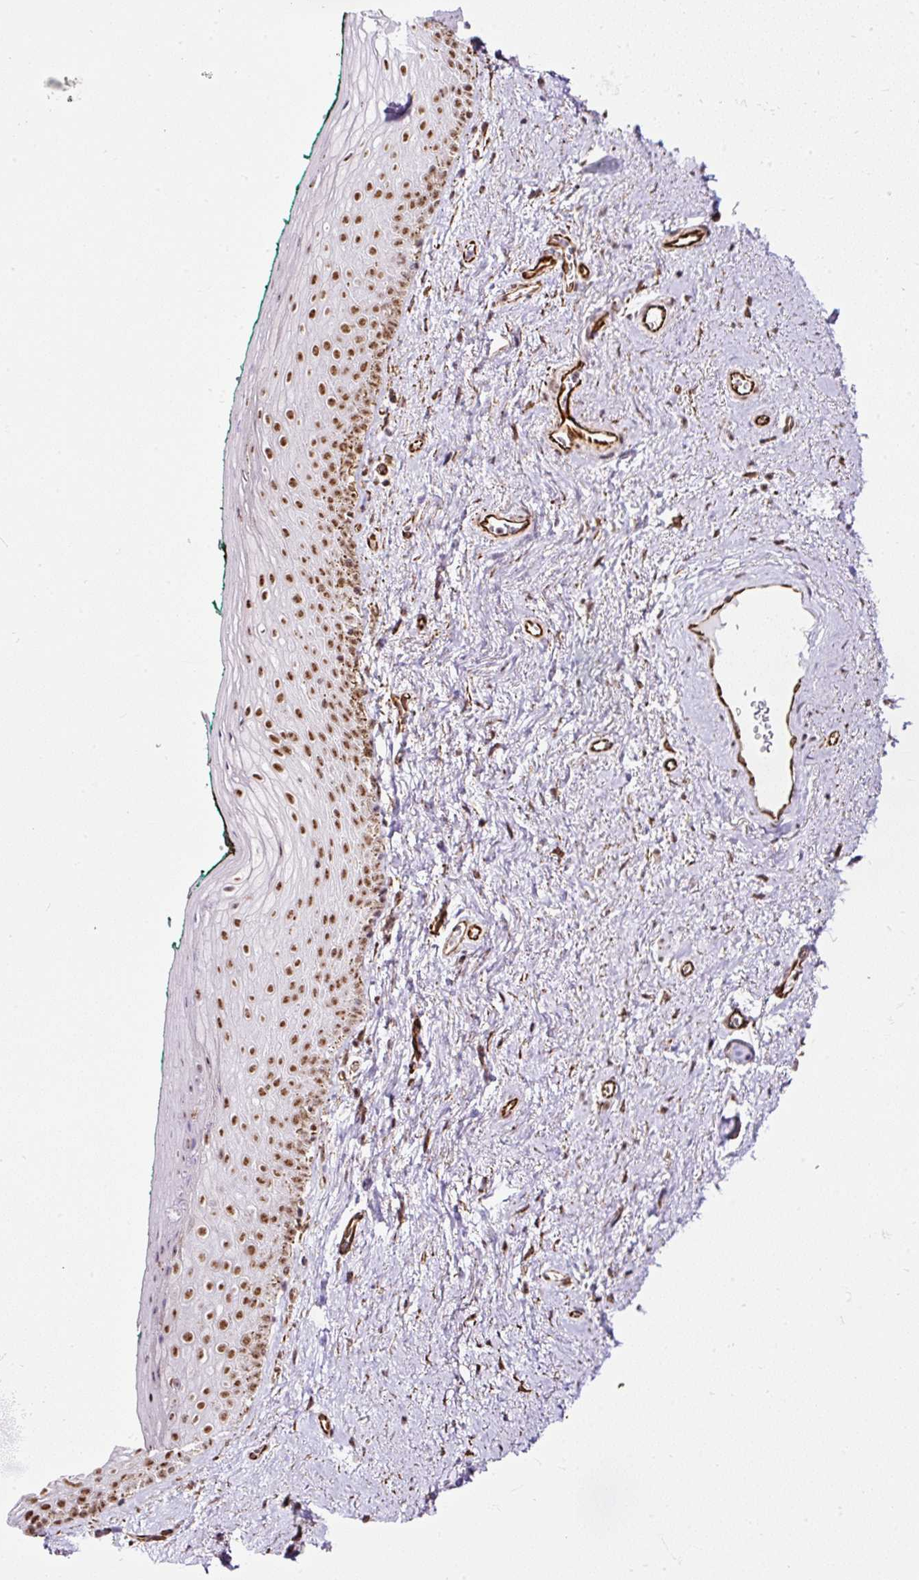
{"staining": {"intensity": "moderate", "quantity": ">75%", "location": "nuclear"}, "tissue": "vagina", "cell_type": "Squamous epithelial cells", "image_type": "normal", "snomed": [{"axis": "morphology", "description": "Normal tissue, NOS"}, {"axis": "topography", "description": "Vulva"}, {"axis": "topography", "description": "Vagina"}, {"axis": "topography", "description": "Peripheral nerve tissue"}], "caption": "Immunohistochemical staining of normal vagina shows >75% levels of moderate nuclear protein staining in about >75% of squamous epithelial cells.", "gene": "FMC1", "patient": {"sex": "female", "age": 66}}